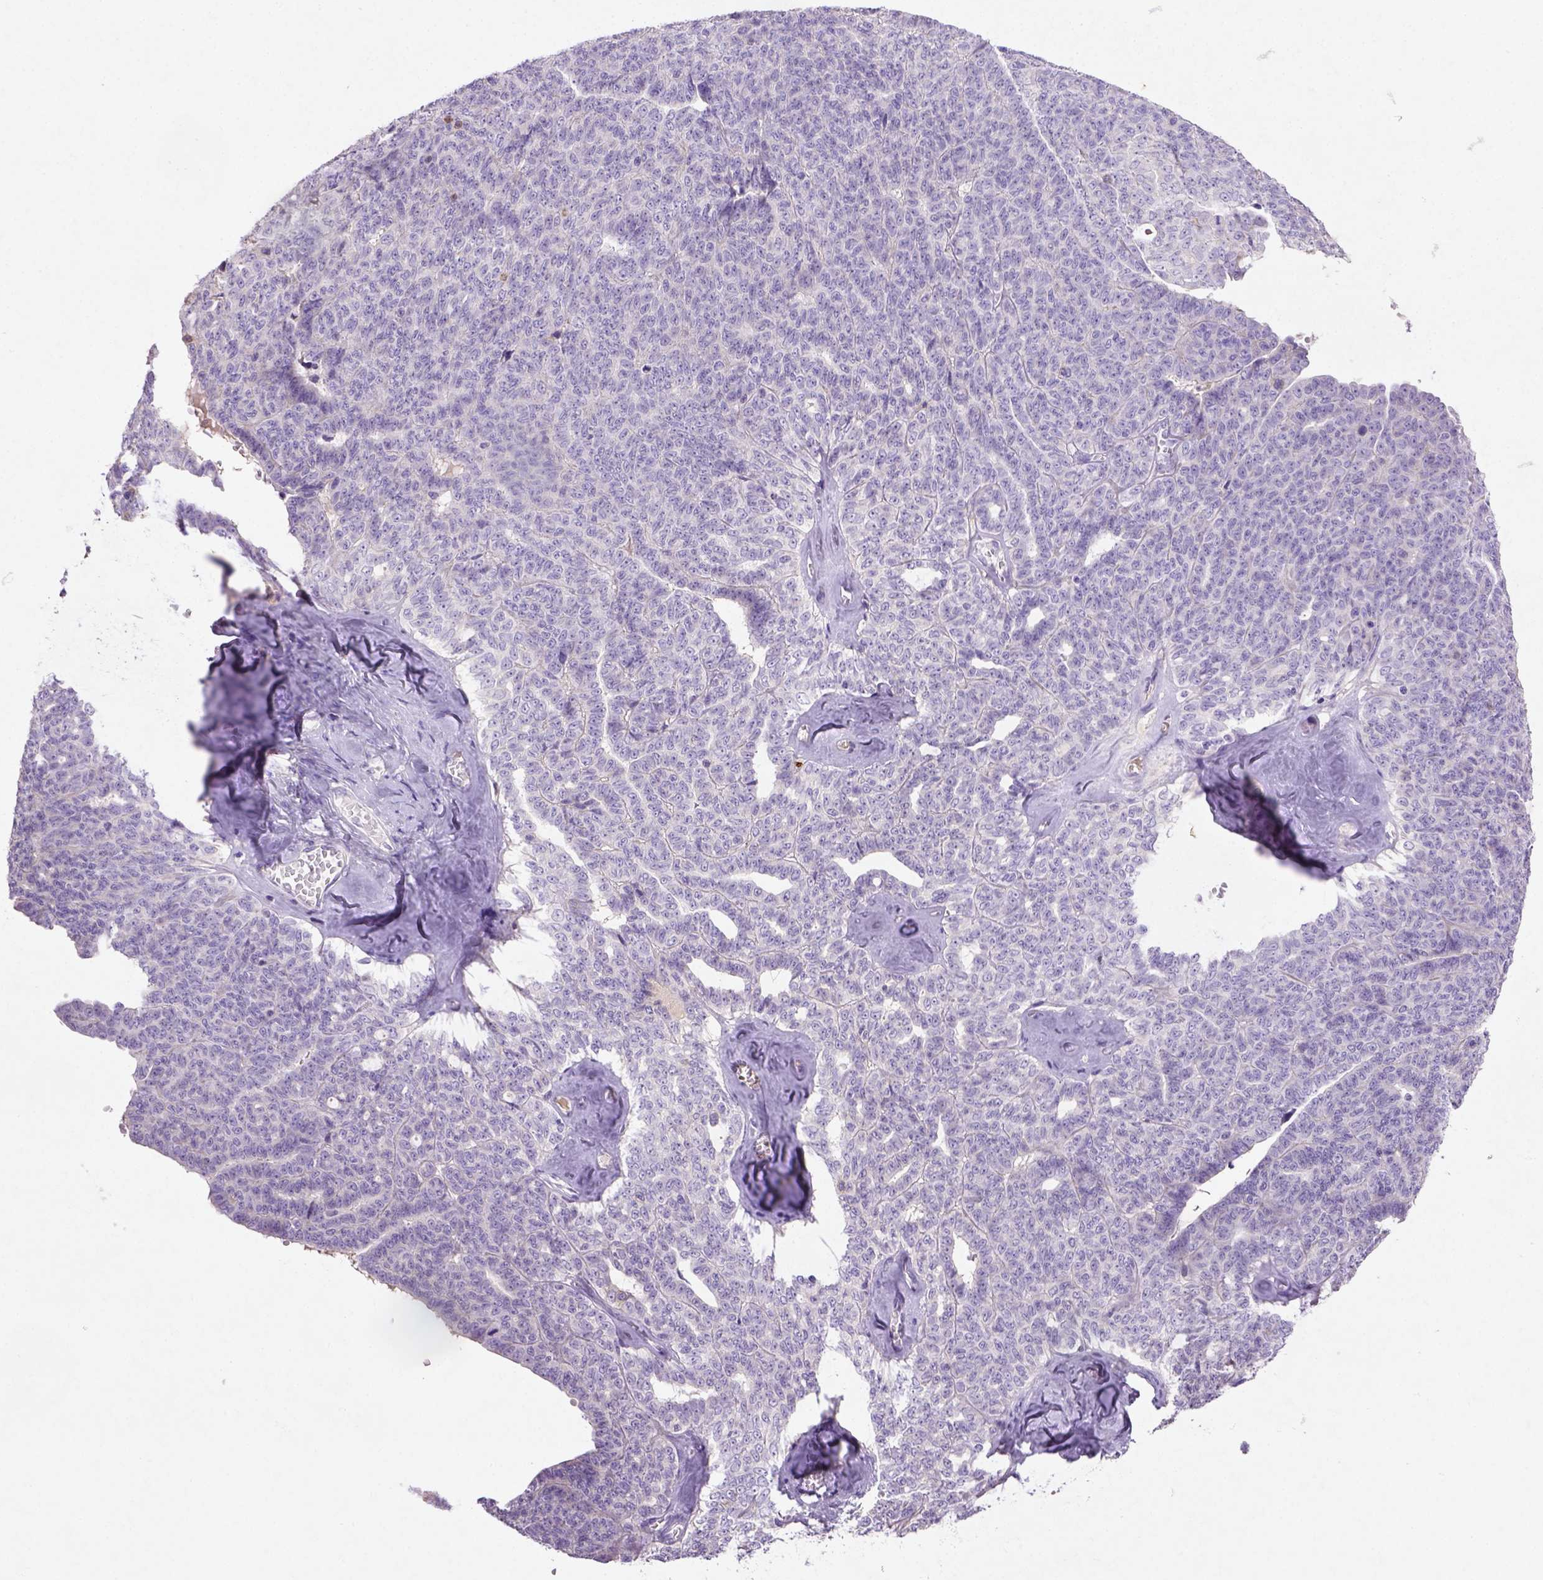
{"staining": {"intensity": "negative", "quantity": "none", "location": "none"}, "tissue": "ovarian cancer", "cell_type": "Tumor cells", "image_type": "cancer", "snomed": [{"axis": "morphology", "description": "Cystadenocarcinoma, serous, NOS"}, {"axis": "topography", "description": "Ovary"}], "caption": "High power microscopy photomicrograph of an immunohistochemistry (IHC) micrograph of ovarian cancer, revealing no significant expression in tumor cells.", "gene": "NUDT2", "patient": {"sex": "female", "age": 71}}